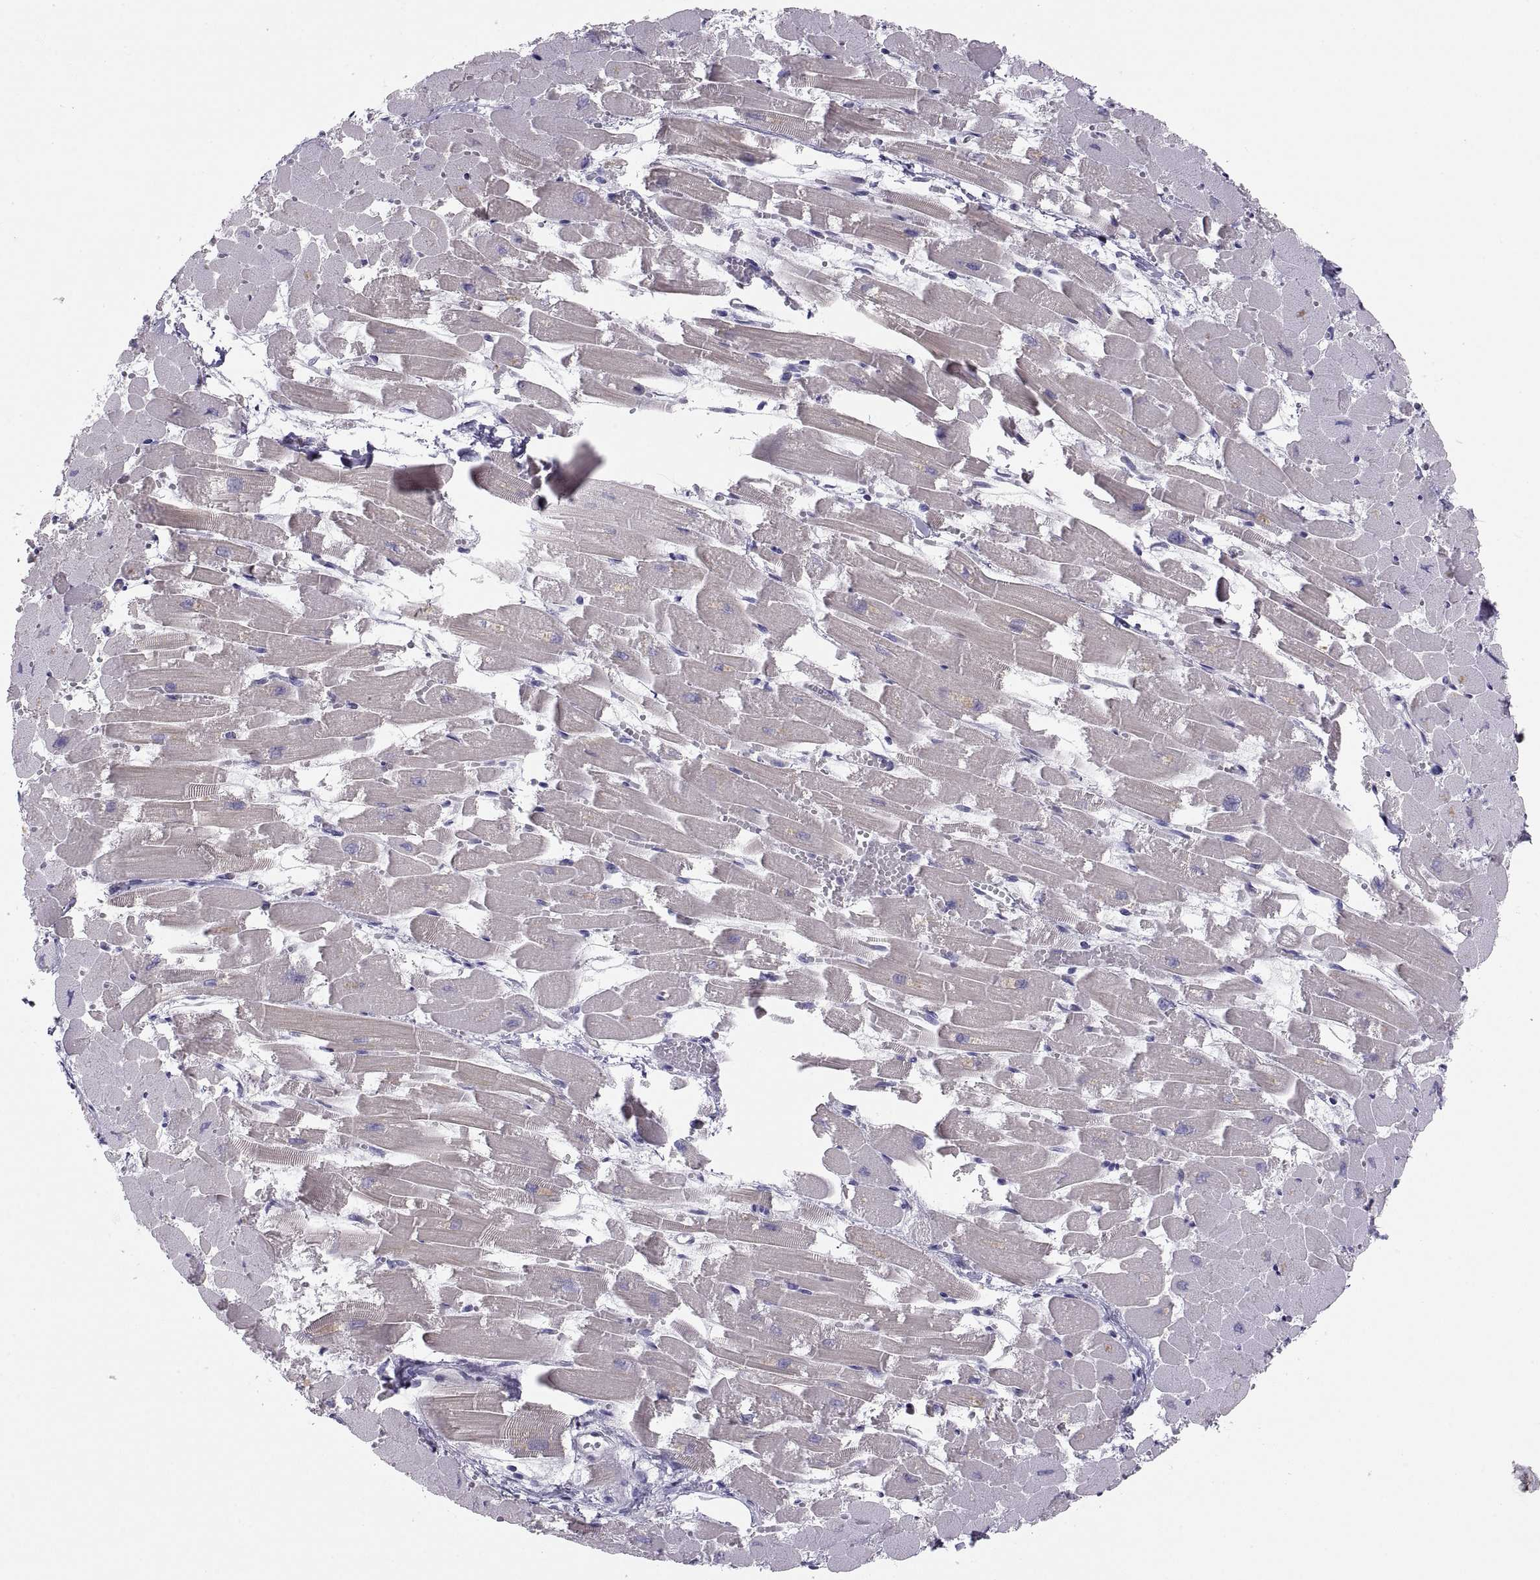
{"staining": {"intensity": "negative", "quantity": "none", "location": "none"}, "tissue": "heart muscle", "cell_type": "Cardiomyocytes", "image_type": "normal", "snomed": [{"axis": "morphology", "description": "Normal tissue, NOS"}, {"axis": "topography", "description": "Heart"}], "caption": "Unremarkable heart muscle was stained to show a protein in brown. There is no significant positivity in cardiomyocytes. (DAB (3,3'-diaminobenzidine) immunohistochemistry (IHC), high magnification).", "gene": "MAGEB2", "patient": {"sex": "female", "age": 52}}